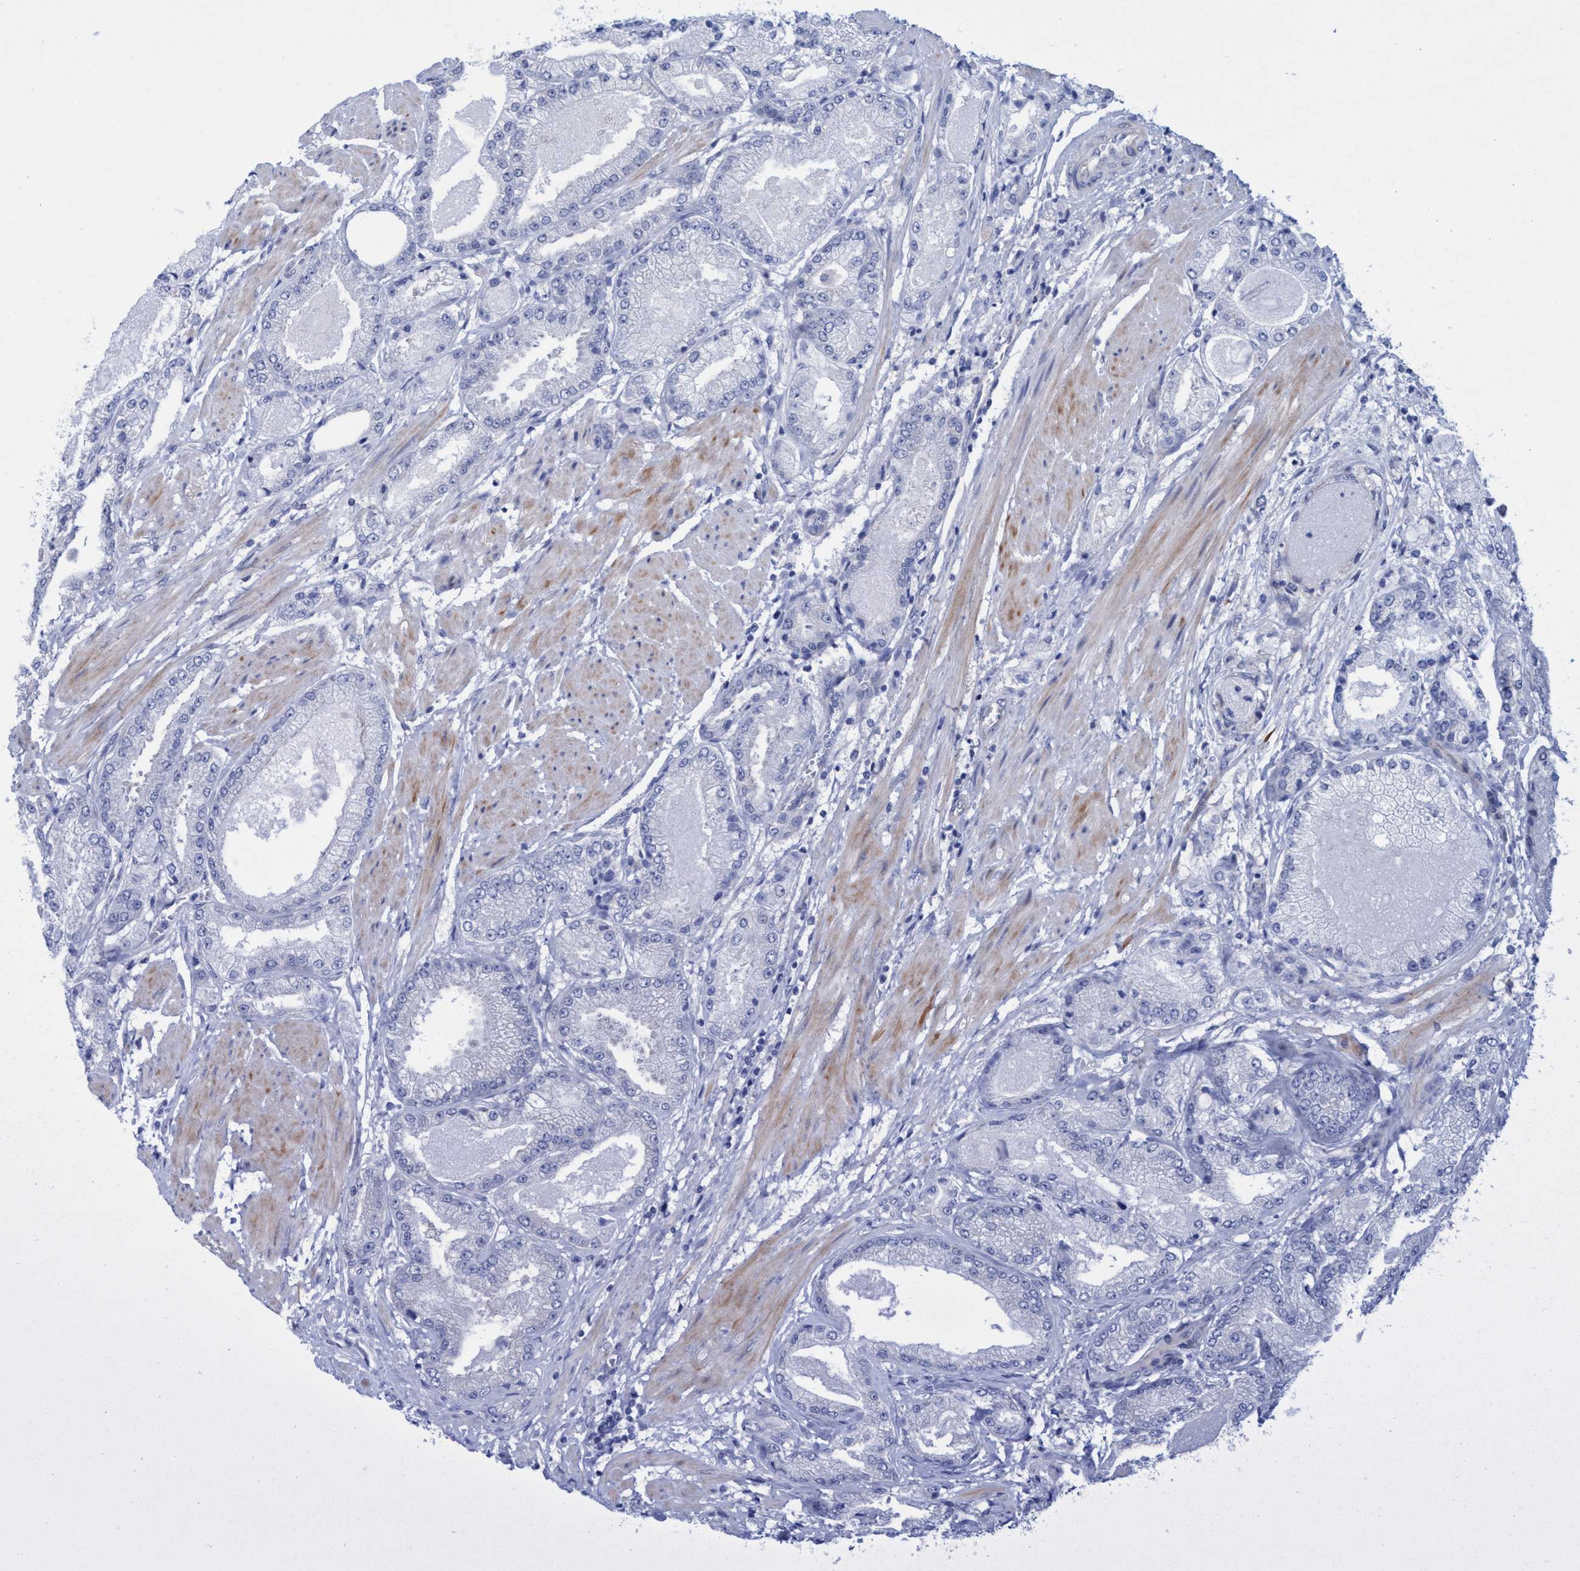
{"staining": {"intensity": "negative", "quantity": "none", "location": "none"}, "tissue": "prostate cancer", "cell_type": "Tumor cells", "image_type": "cancer", "snomed": [{"axis": "morphology", "description": "Adenocarcinoma, High grade"}, {"axis": "topography", "description": "Prostate"}], "caption": "Micrograph shows no significant protein positivity in tumor cells of prostate cancer (adenocarcinoma (high-grade)). The staining is performed using DAB (3,3'-diaminobenzidine) brown chromogen with nuclei counter-stained in using hematoxylin.", "gene": "R3HCC1", "patient": {"sex": "male", "age": 50}}